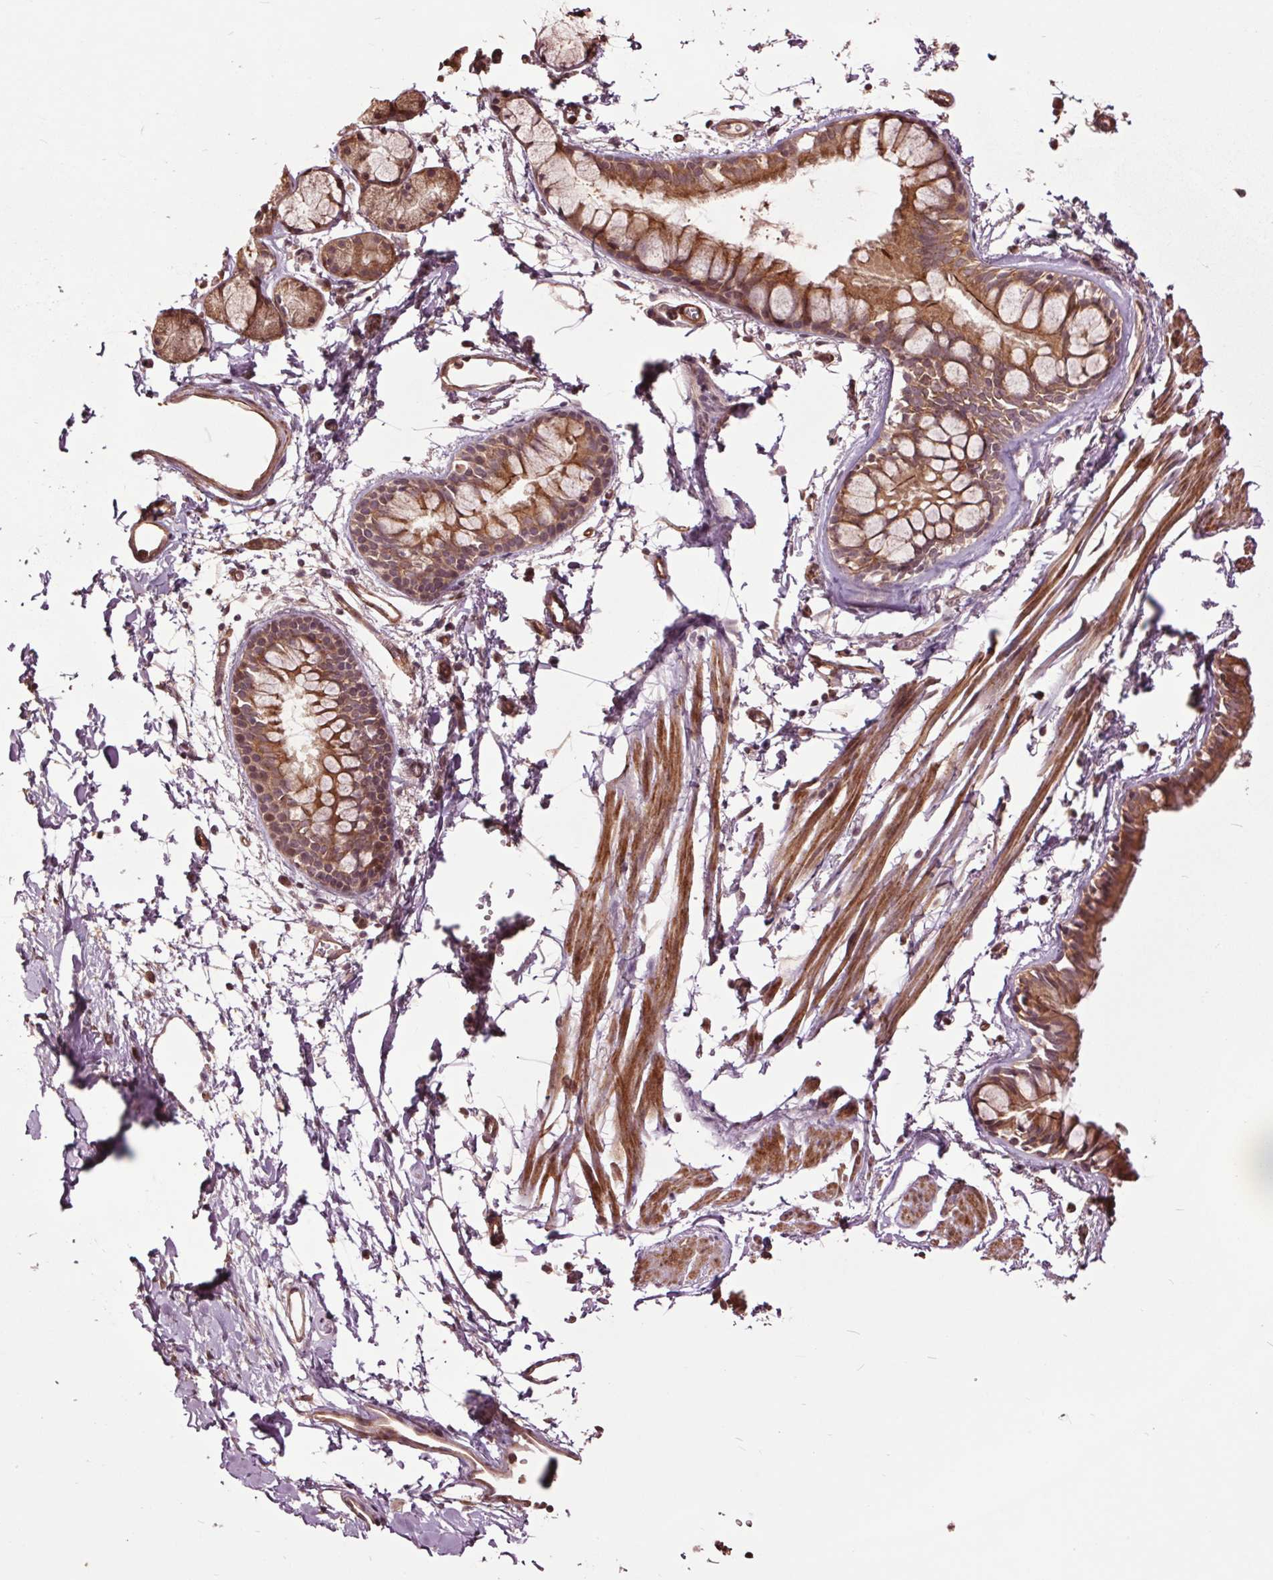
{"staining": {"intensity": "moderate", "quantity": ">75%", "location": "cytoplasmic/membranous,nuclear"}, "tissue": "bronchus", "cell_type": "Respiratory epithelial cells", "image_type": "normal", "snomed": [{"axis": "morphology", "description": "Normal tissue, NOS"}, {"axis": "topography", "description": "Cartilage tissue"}, {"axis": "topography", "description": "Bronchus"}], "caption": "Normal bronchus shows moderate cytoplasmic/membranous,nuclear positivity in about >75% of respiratory epithelial cells.", "gene": "CEP95", "patient": {"sex": "female", "age": 59}}